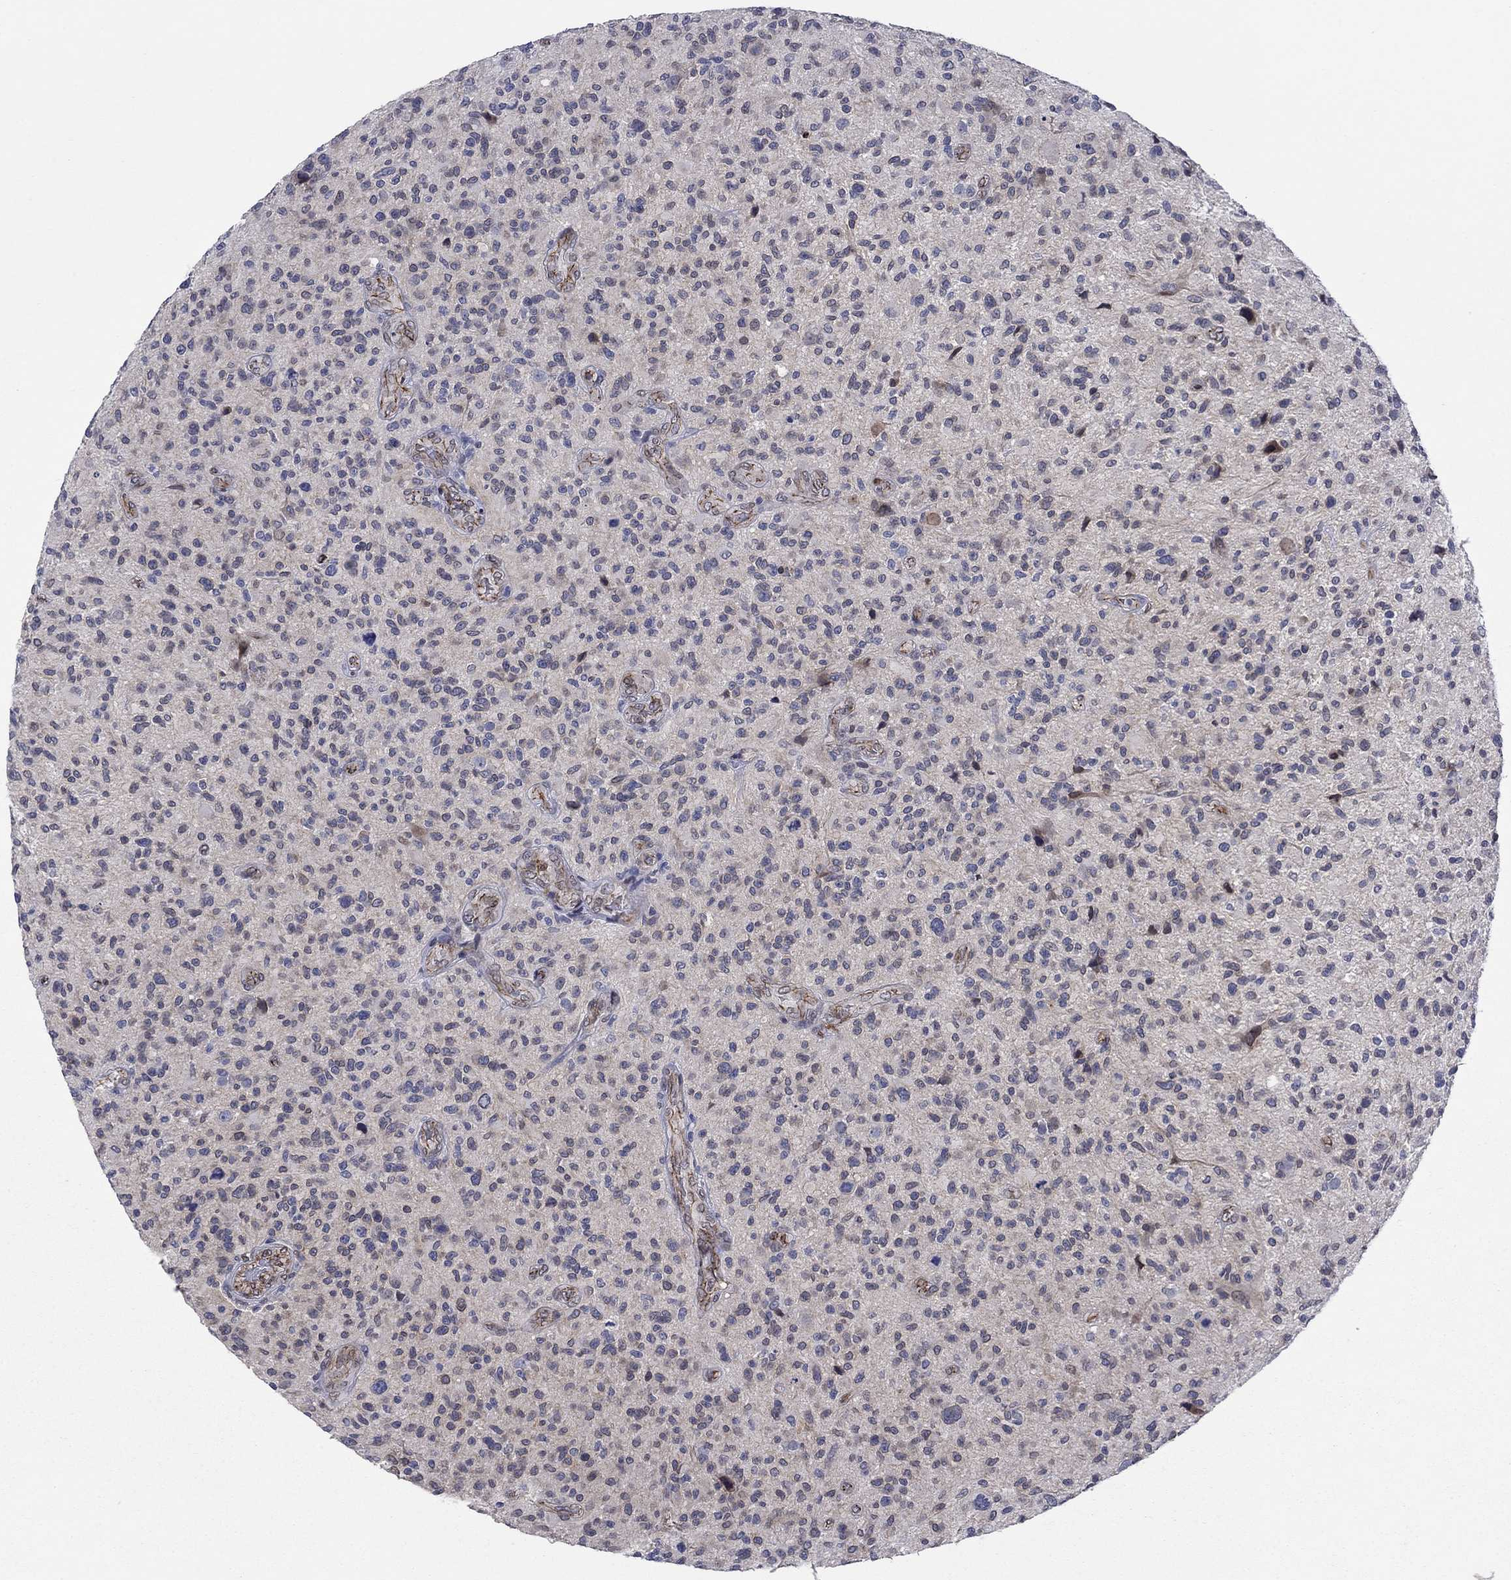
{"staining": {"intensity": "negative", "quantity": "none", "location": "none"}, "tissue": "glioma", "cell_type": "Tumor cells", "image_type": "cancer", "snomed": [{"axis": "morphology", "description": "Glioma, malignant, High grade"}, {"axis": "topography", "description": "Brain"}], "caption": "Histopathology image shows no significant protein staining in tumor cells of malignant glioma (high-grade). The staining is performed using DAB (3,3'-diaminobenzidine) brown chromogen with nuclei counter-stained in using hematoxylin.", "gene": "EMC9", "patient": {"sex": "male", "age": 47}}